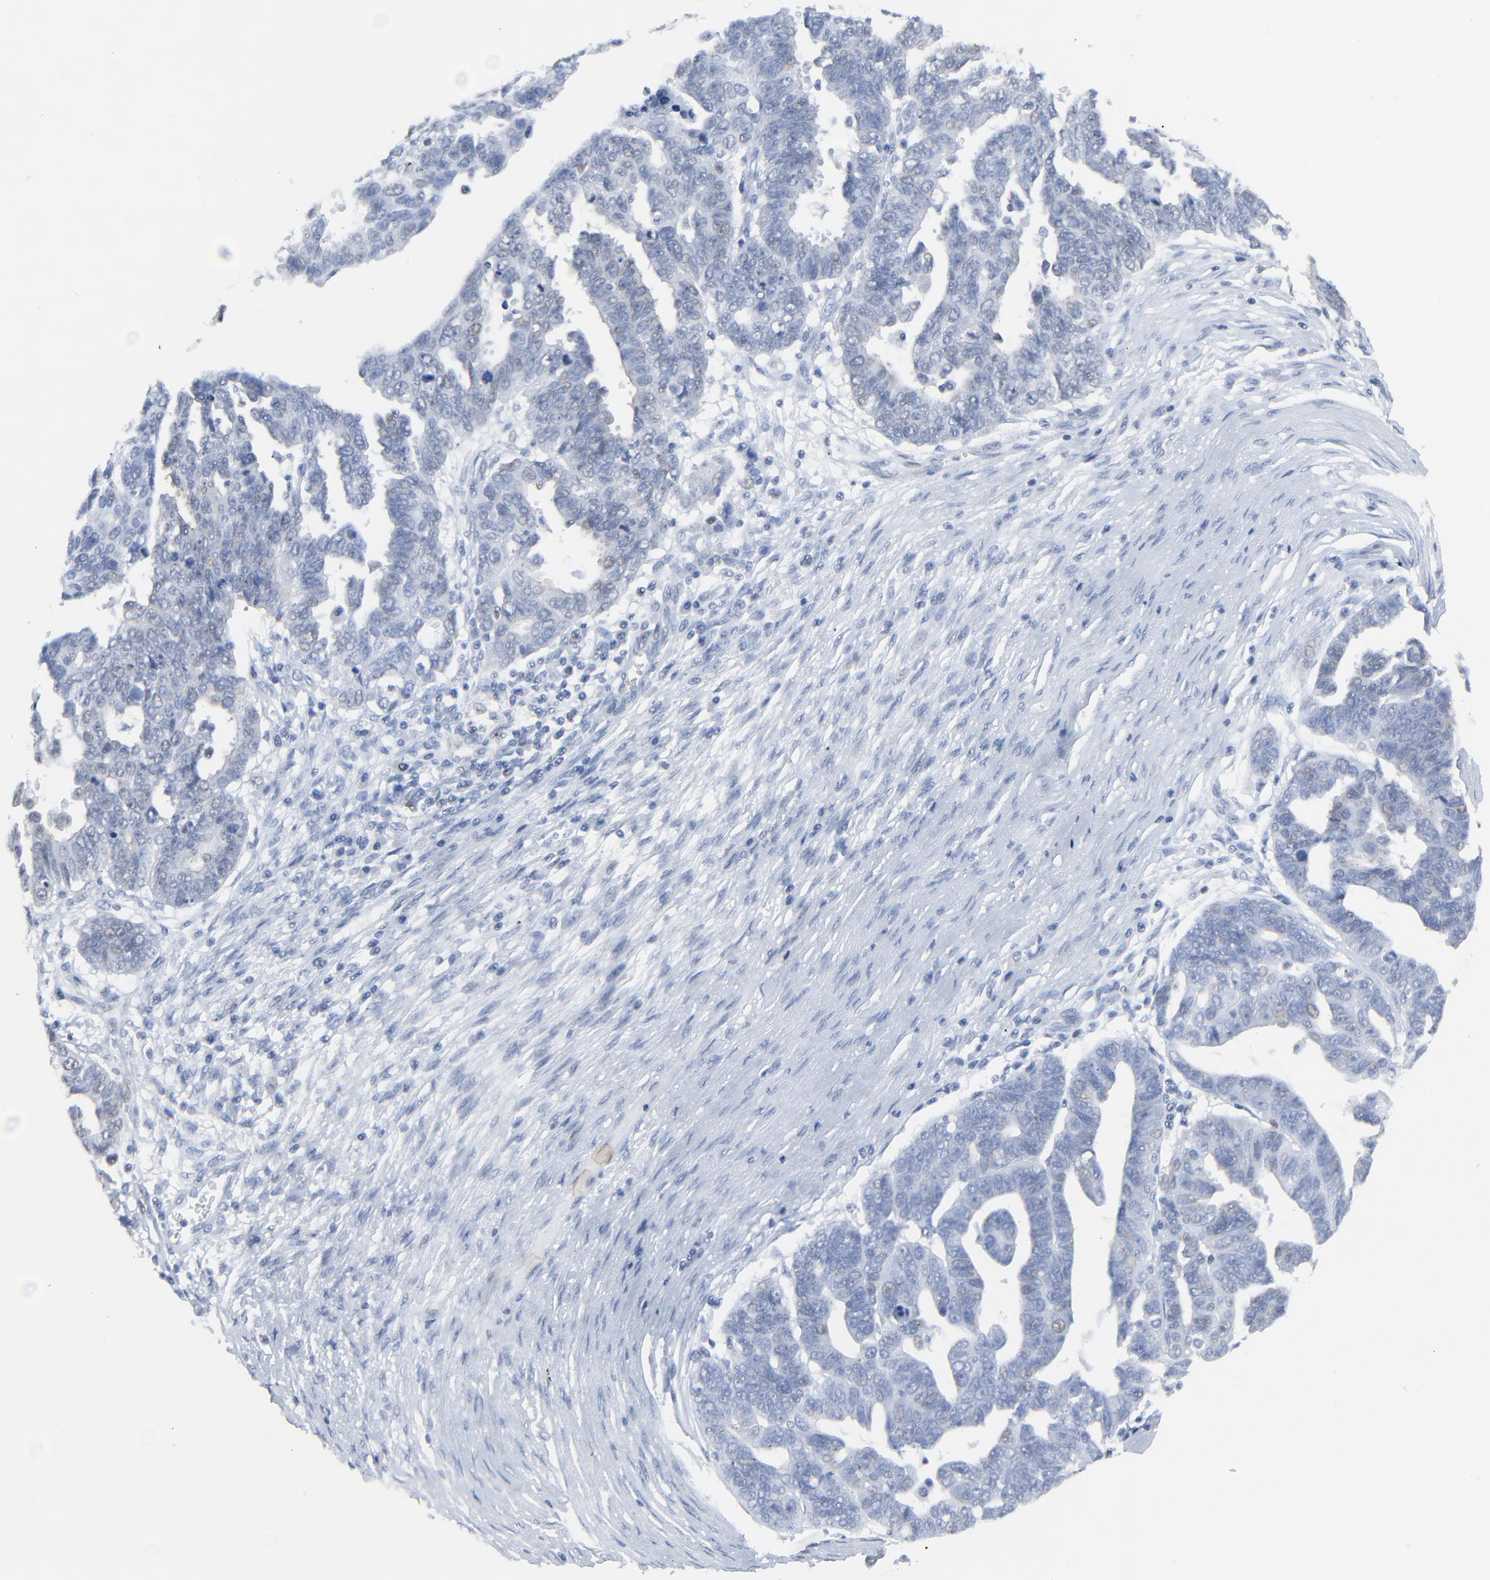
{"staining": {"intensity": "negative", "quantity": "none", "location": "none"}, "tissue": "ovarian cancer", "cell_type": "Tumor cells", "image_type": "cancer", "snomed": [{"axis": "morphology", "description": "Carcinoma, endometroid"}, {"axis": "morphology", "description": "Cystadenocarcinoma, serous, NOS"}, {"axis": "topography", "description": "Ovary"}], "caption": "DAB (3,3'-diaminobenzidine) immunohistochemical staining of human serous cystadenocarcinoma (ovarian) reveals no significant positivity in tumor cells.", "gene": "BIRC3", "patient": {"sex": "female", "age": 45}}